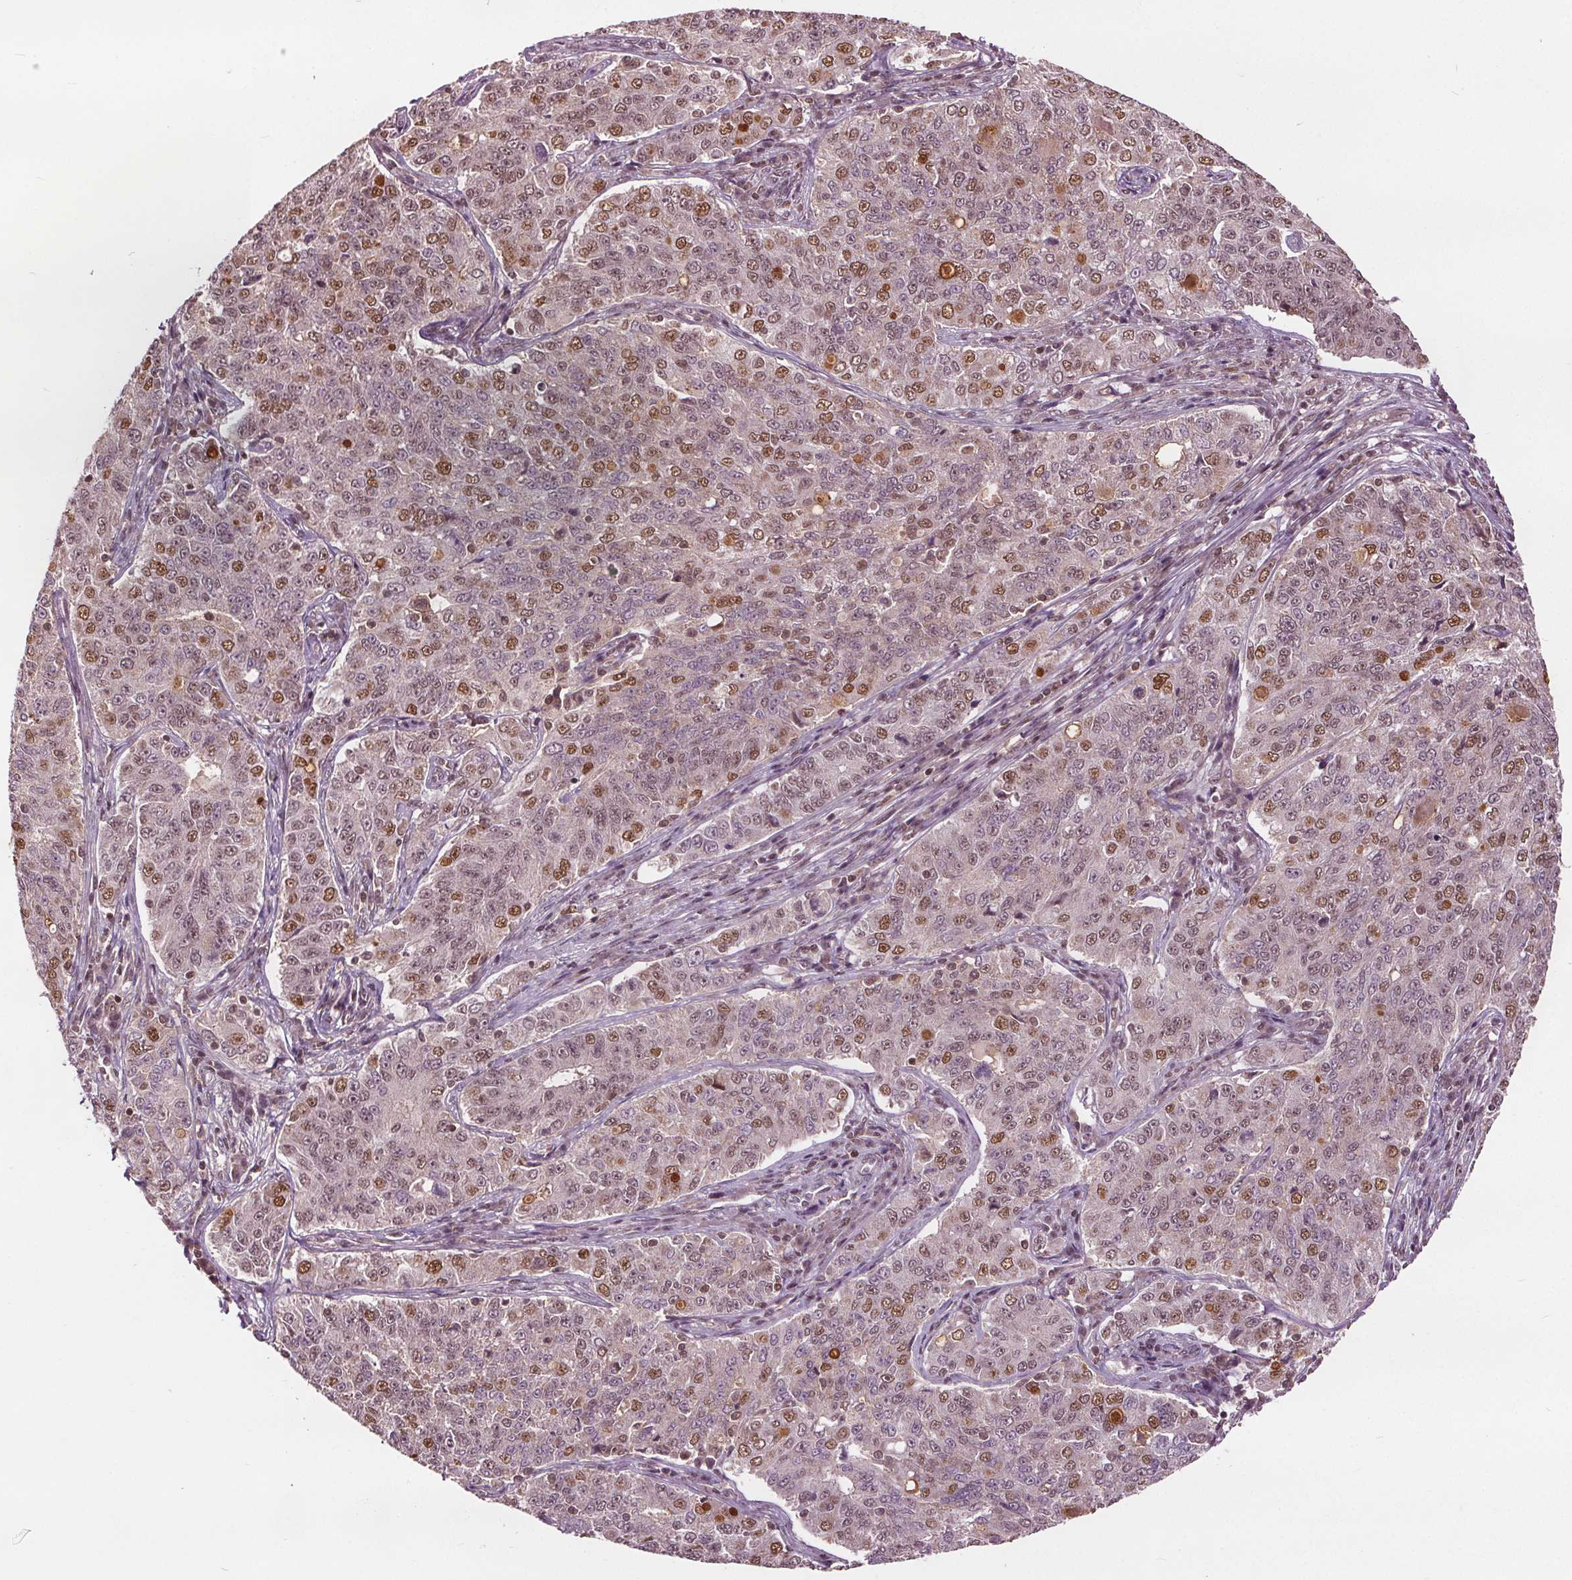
{"staining": {"intensity": "moderate", "quantity": "25%-75%", "location": "nuclear"}, "tissue": "endometrial cancer", "cell_type": "Tumor cells", "image_type": "cancer", "snomed": [{"axis": "morphology", "description": "Adenocarcinoma, NOS"}, {"axis": "topography", "description": "Endometrium"}], "caption": "Human endometrial adenocarcinoma stained with a protein marker displays moderate staining in tumor cells.", "gene": "DDX11", "patient": {"sex": "female", "age": 43}}